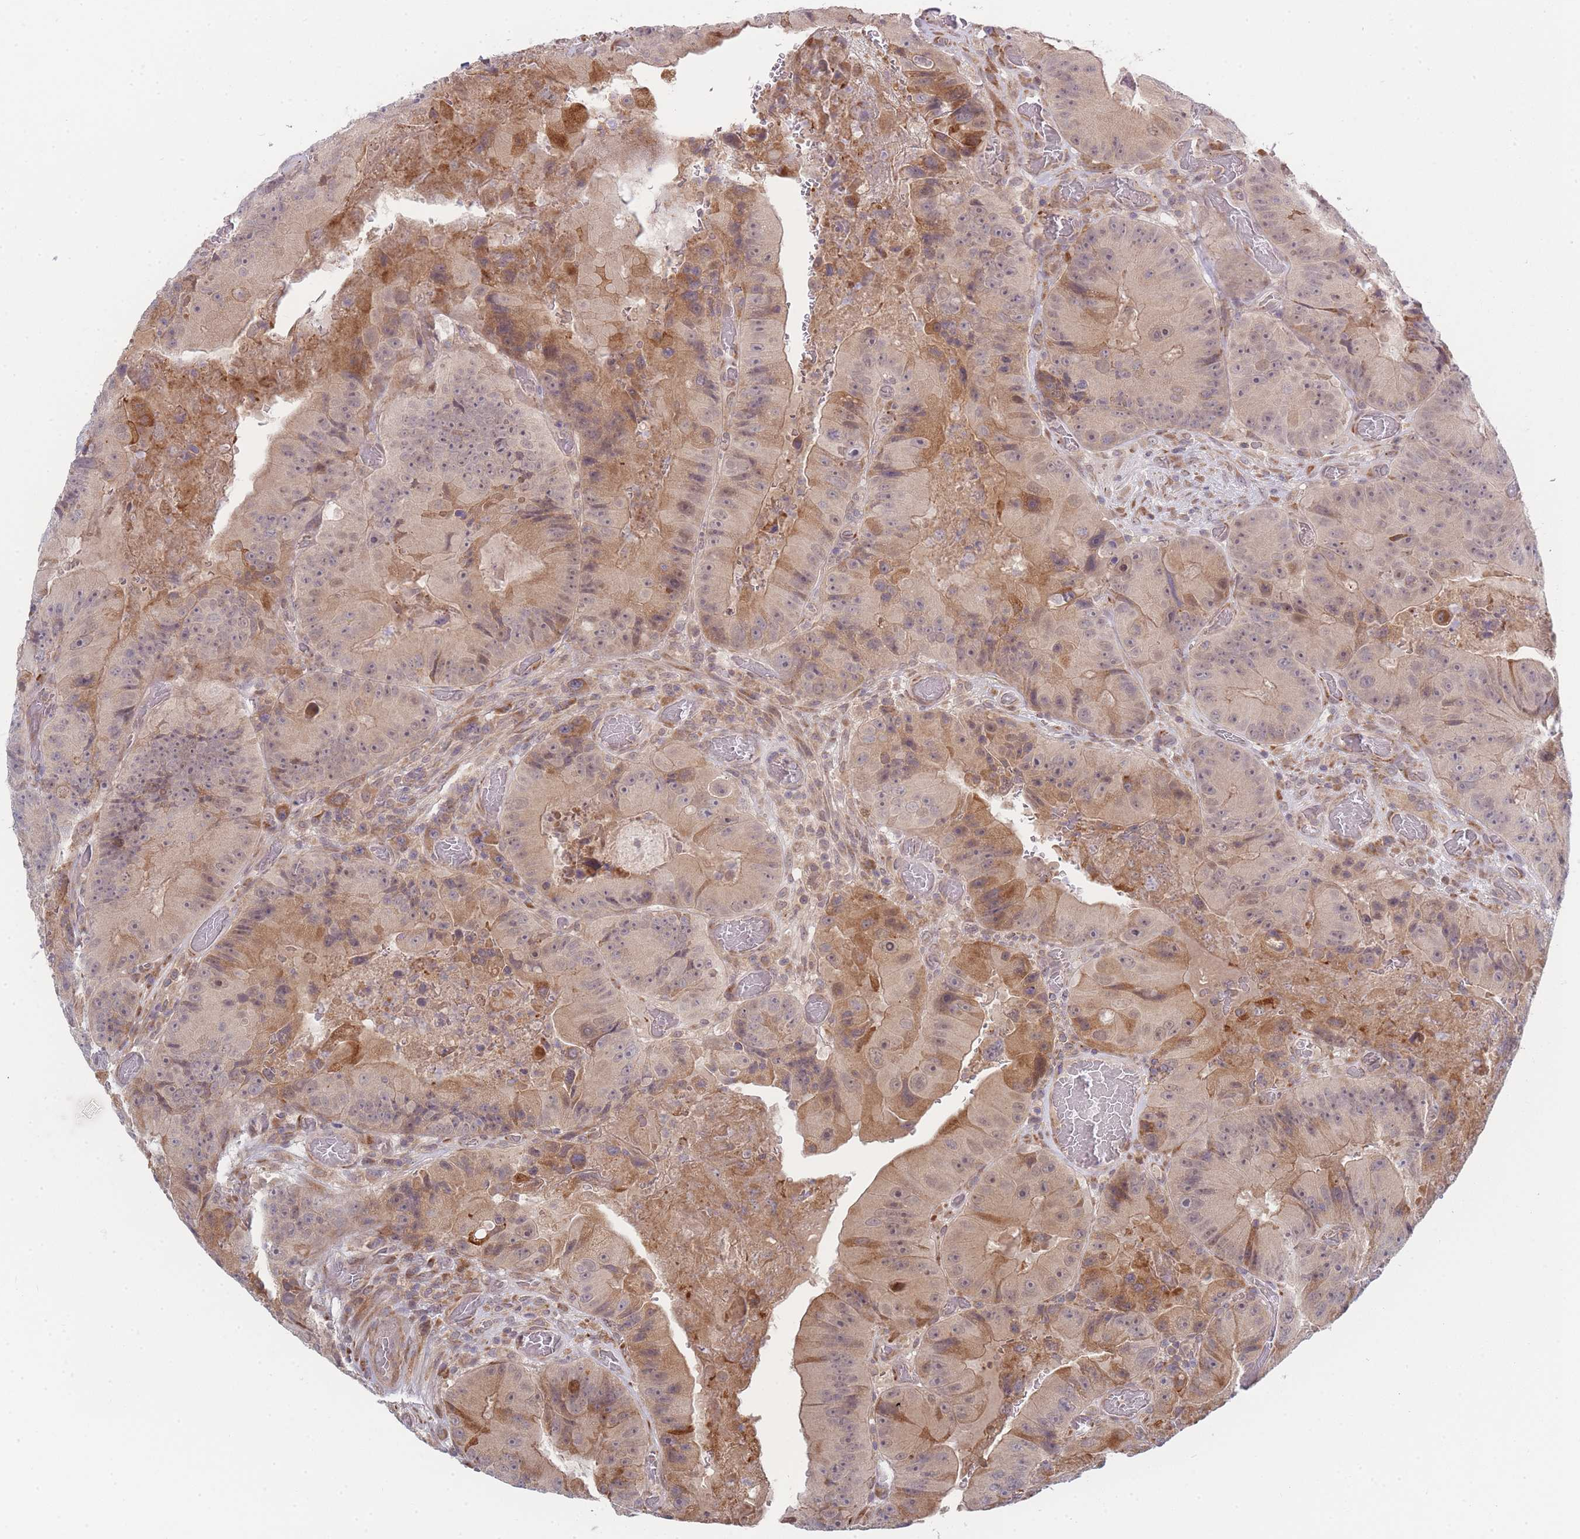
{"staining": {"intensity": "moderate", "quantity": "25%-75%", "location": "cytoplasmic/membranous"}, "tissue": "colorectal cancer", "cell_type": "Tumor cells", "image_type": "cancer", "snomed": [{"axis": "morphology", "description": "Adenocarcinoma, NOS"}, {"axis": "topography", "description": "Colon"}], "caption": "Protein staining of colorectal adenocarcinoma tissue exhibits moderate cytoplasmic/membranous staining in approximately 25%-75% of tumor cells.", "gene": "TRIM26", "patient": {"sex": "female", "age": 86}}